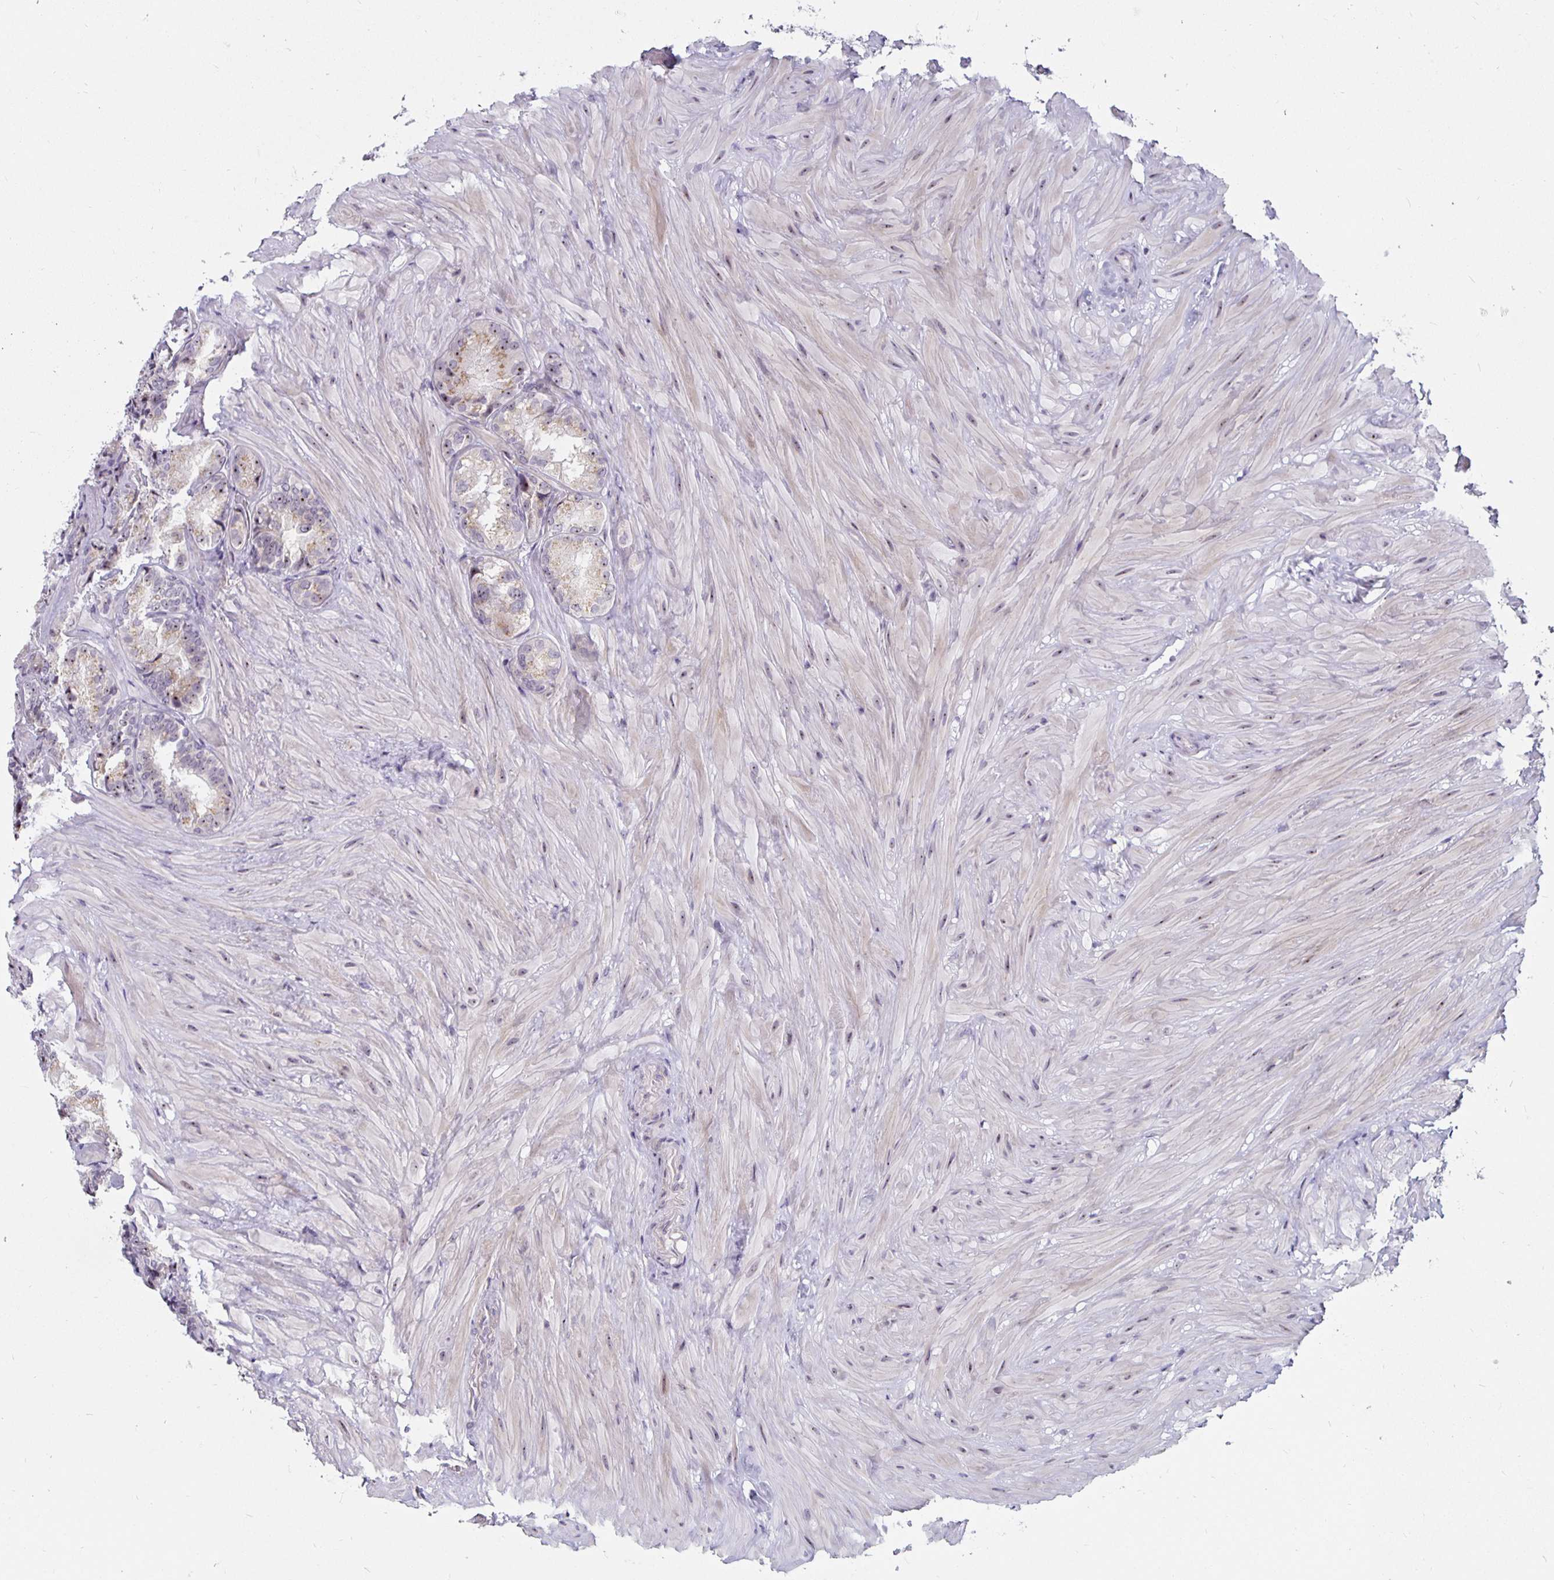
{"staining": {"intensity": "weak", "quantity": "25%-75%", "location": "nuclear"}, "tissue": "seminal vesicle", "cell_type": "Glandular cells", "image_type": "normal", "snomed": [{"axis": "morphology", "description": "Normal tissue, NOS"}, {"axis": "topography", "description": "Seminal veicle"}], "caption": "This photomicrograph demonstrates IHC staining of benign human seminal vesicle, with low weak nuclear staining in about 25%-75% of glandular cells.", "gene": "NUP85", "patient": {"sex": "male", "age": 68}}